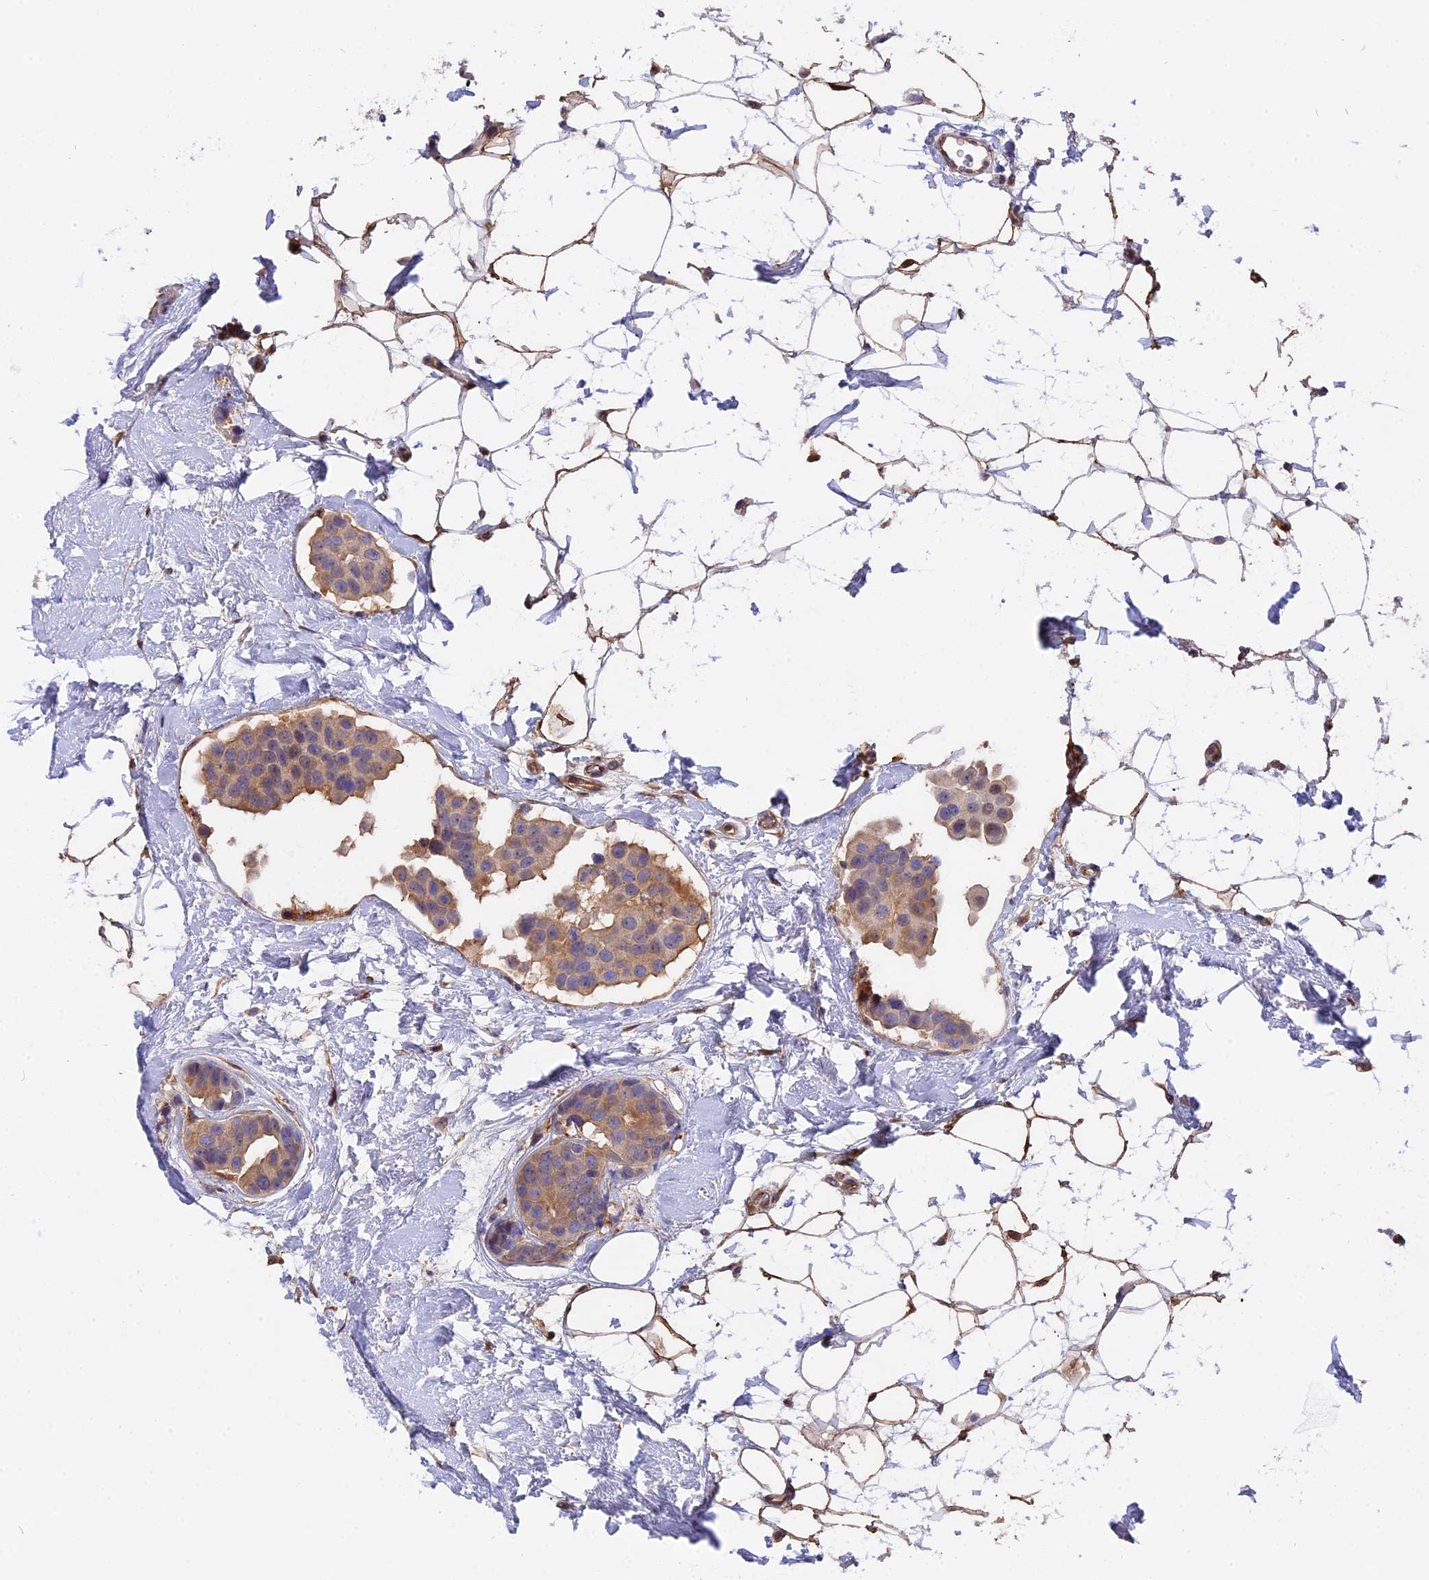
{"staining": {"intensity": "weak", "quantity": ">75%", "location": "cytoplasmic/membranous"}, "tissue": "breast cancer", "cell_type": "Tumor cells", "image_type": "cancer", "snomed": [{"axis": "morphology", "description": "Normal tissue, NOS"}, {"axis": "morphology", "description": "Duct carcinoma"}, {"axis": "topography", "description": "Breast"}], "caption": "Immunohistochemical staining of human intraductal carcinoma (breast) shows low levels of weak cytoplasmic/membranous protein staining in approximately >75% of tumor cells.", "gene": "FAM118B", "patient": {"sex": "female", "age": 39}}